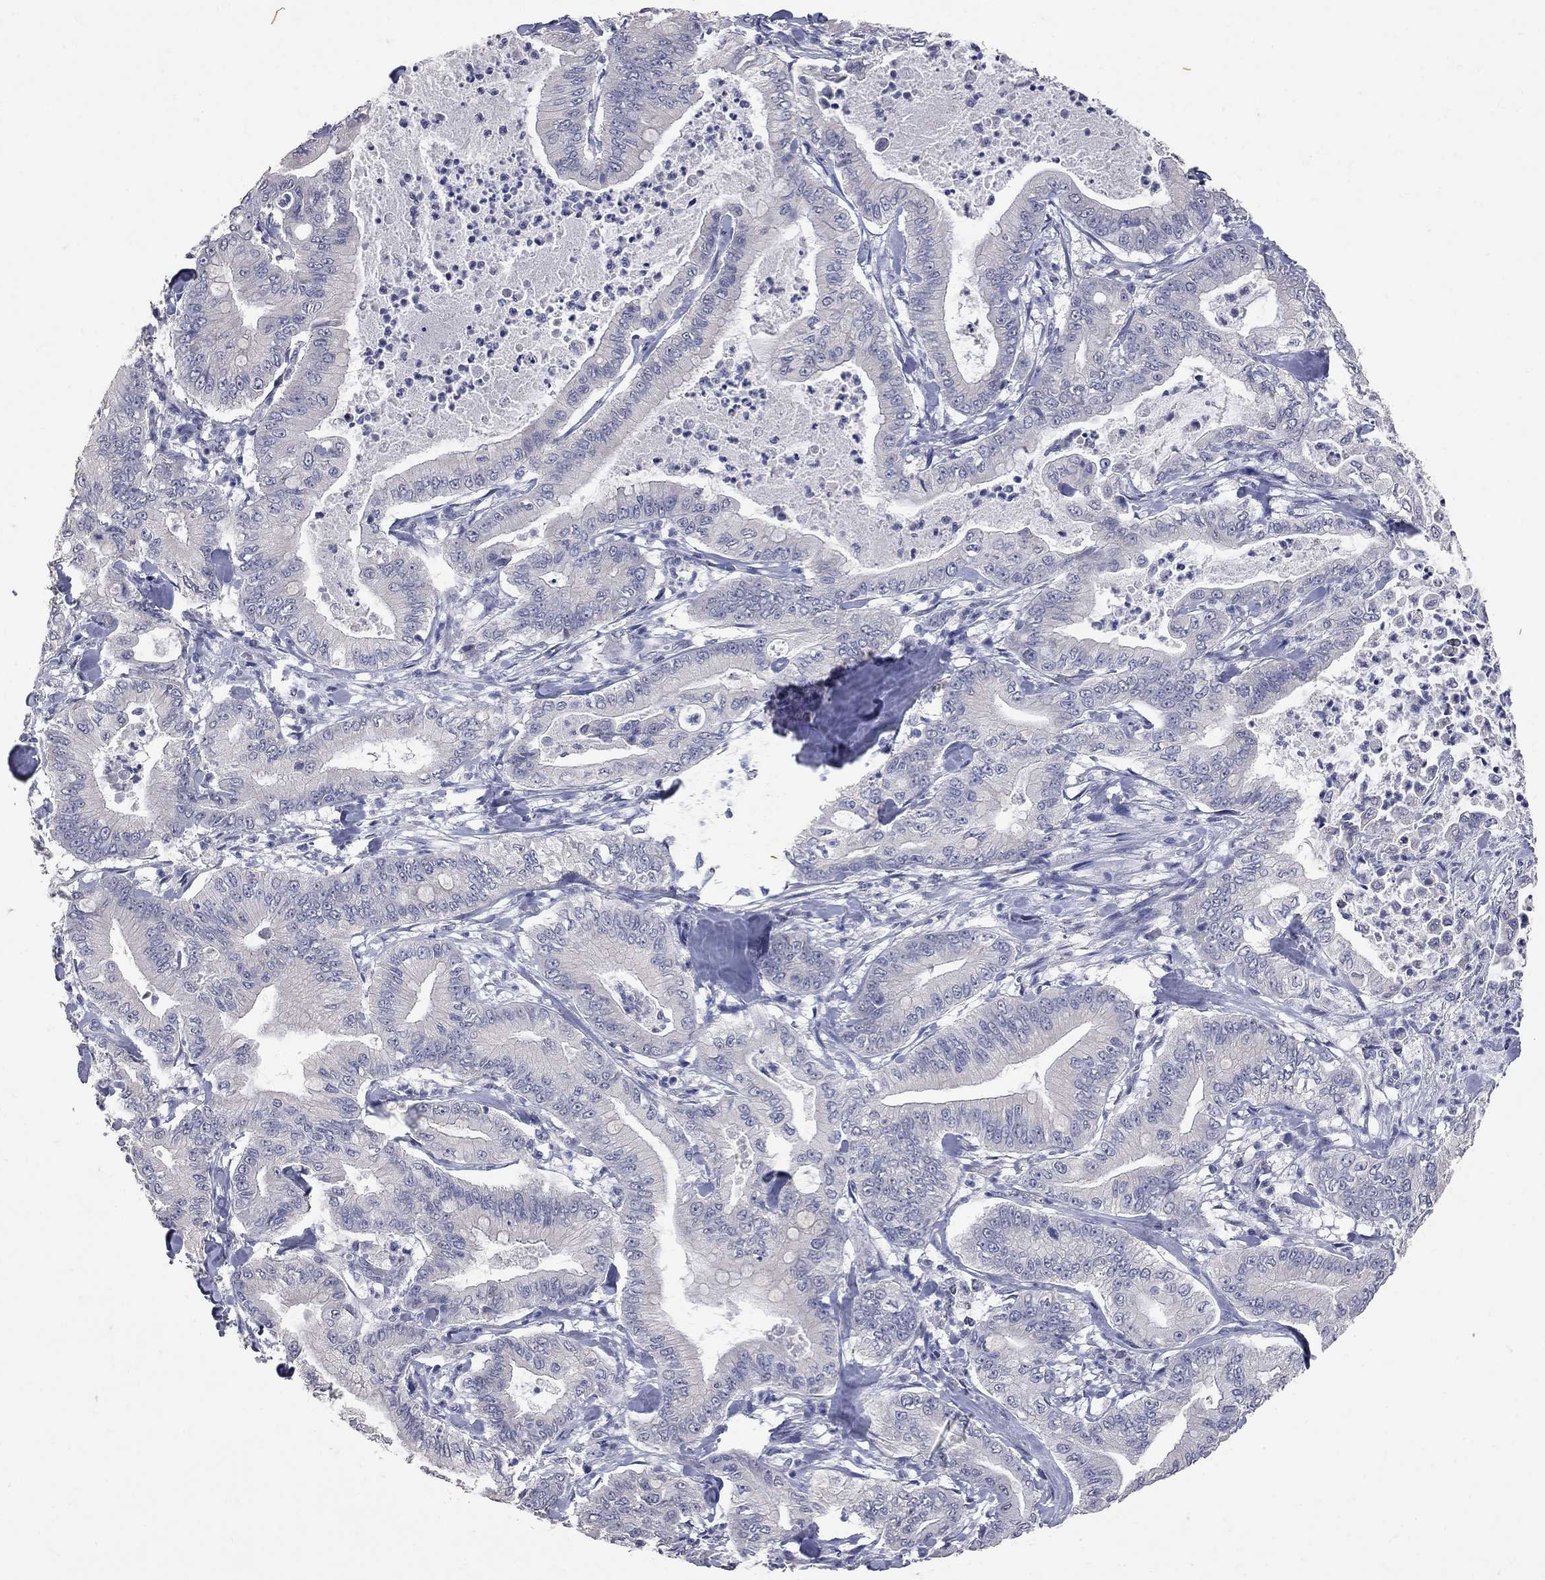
{"staining": {"intensity": "negative", "quantity": "none", "location": "none"}, "tissue": "pancreatic cancer", "cell_type": "Tumor cells", "image_type": "cancer", "snomed": [{"axis": "morphology", "description": "Adenocarcinoma, NOS"}, {"axis": "topography", "description": "Pancreas"}], "caption": "Human pancreatic cancer (adenocarcinoma) stained for a protein using IHC demonstrates no staining in tumor cells.", "gene": "NOS2", "patient": {"sex": "male", "age": 71}}